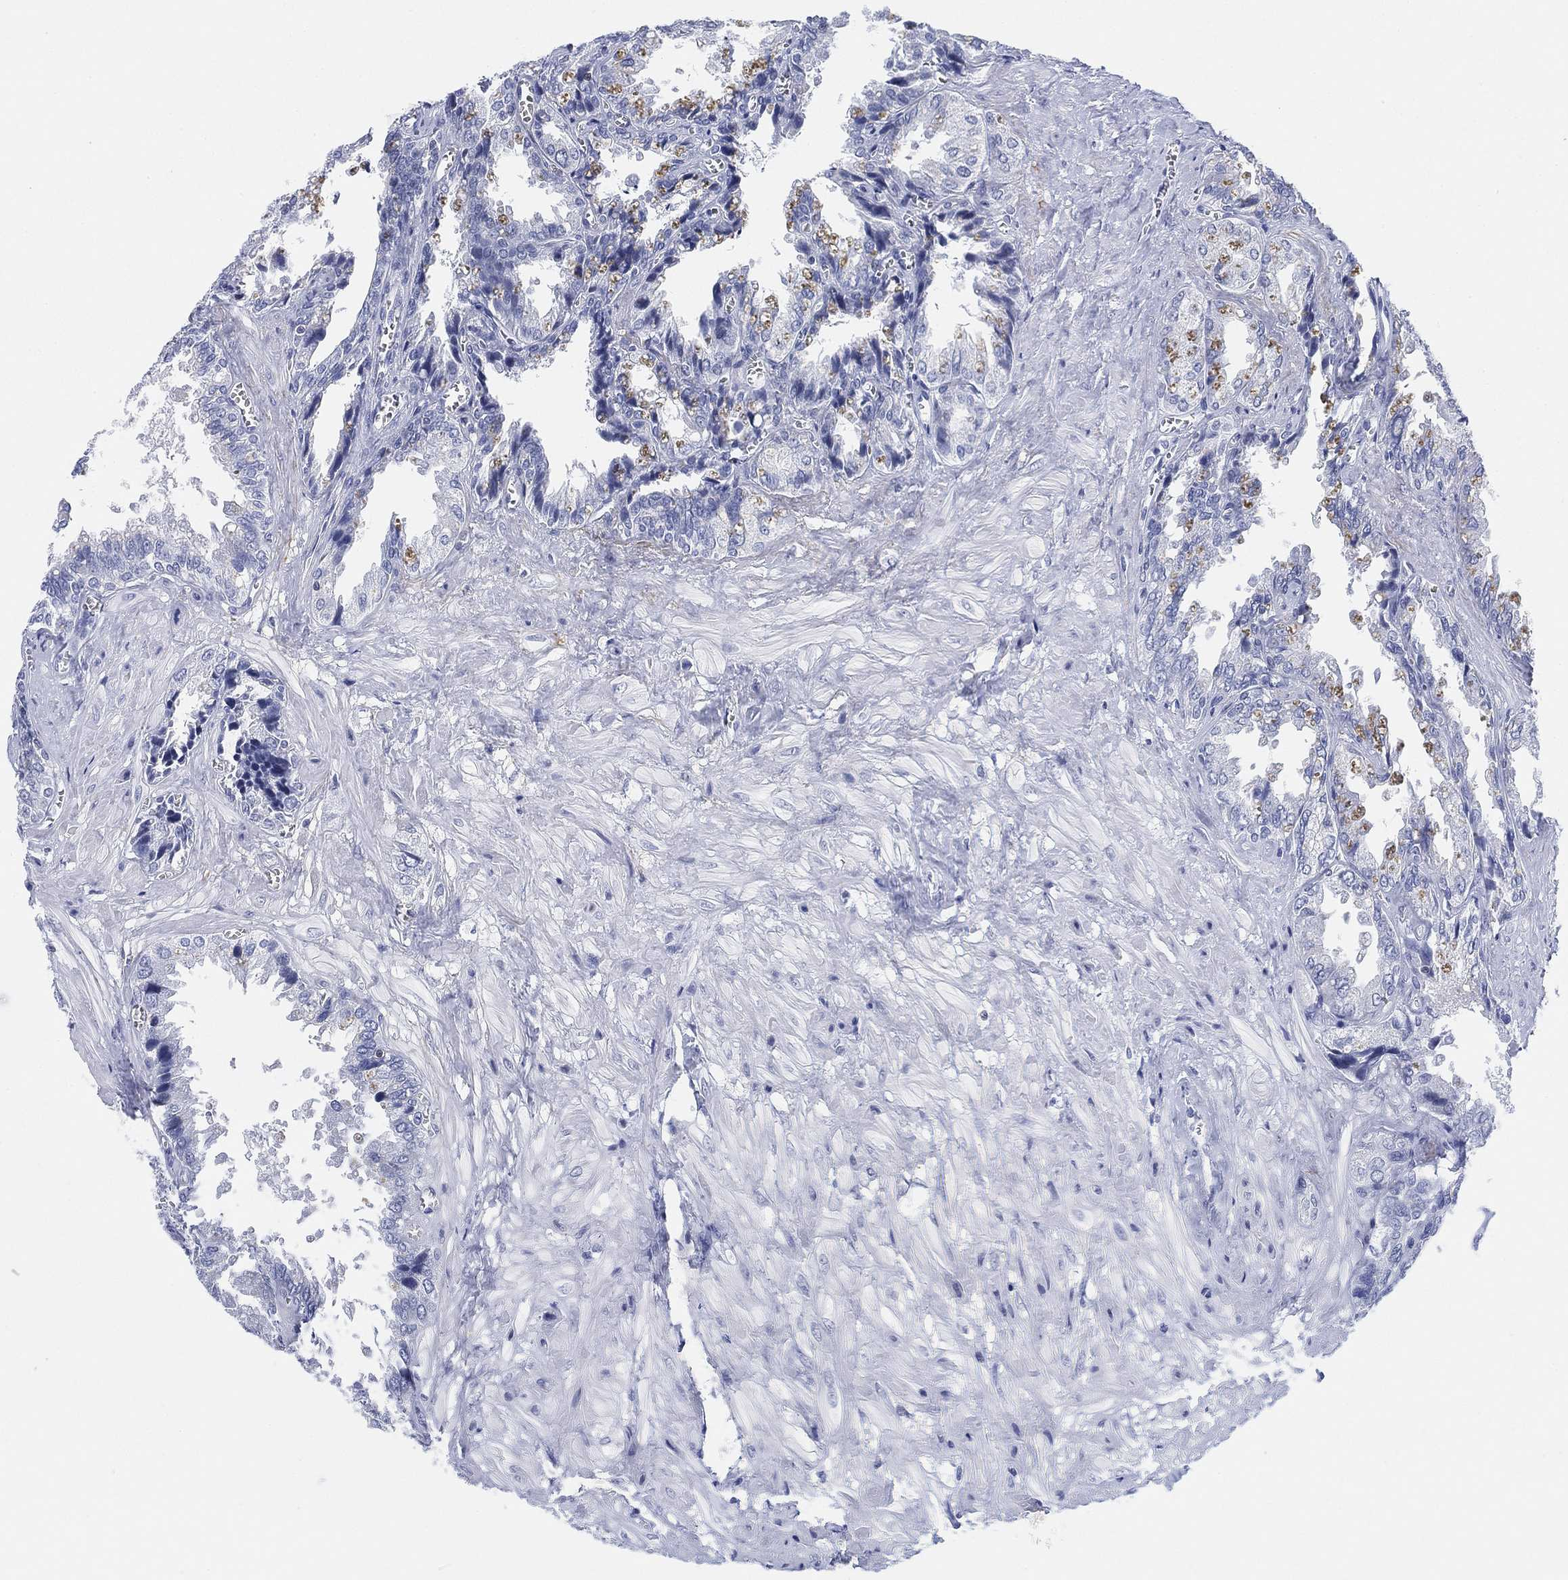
{"staining": {"intensity": "negative", "quantity": "none", "location": "none"}, "tissue": "seminal vesicle", "cell_type": "Glandular cells", "image_type": "normal", "snomed": [{"axis": "morphology", "description": "Normal tissue, NOS"}, {"axis": "topography", "description": "Seminal veicle"}], "caption": "This image is of normal seminal vesicle stained with immunohistochemistry (IHC) to label a protein in brown with the nuclei are counter-stained blue. There is no positivity in glandular cells.", "gene": "FYB1", "patient": {"sex": "male", "age": 67}}